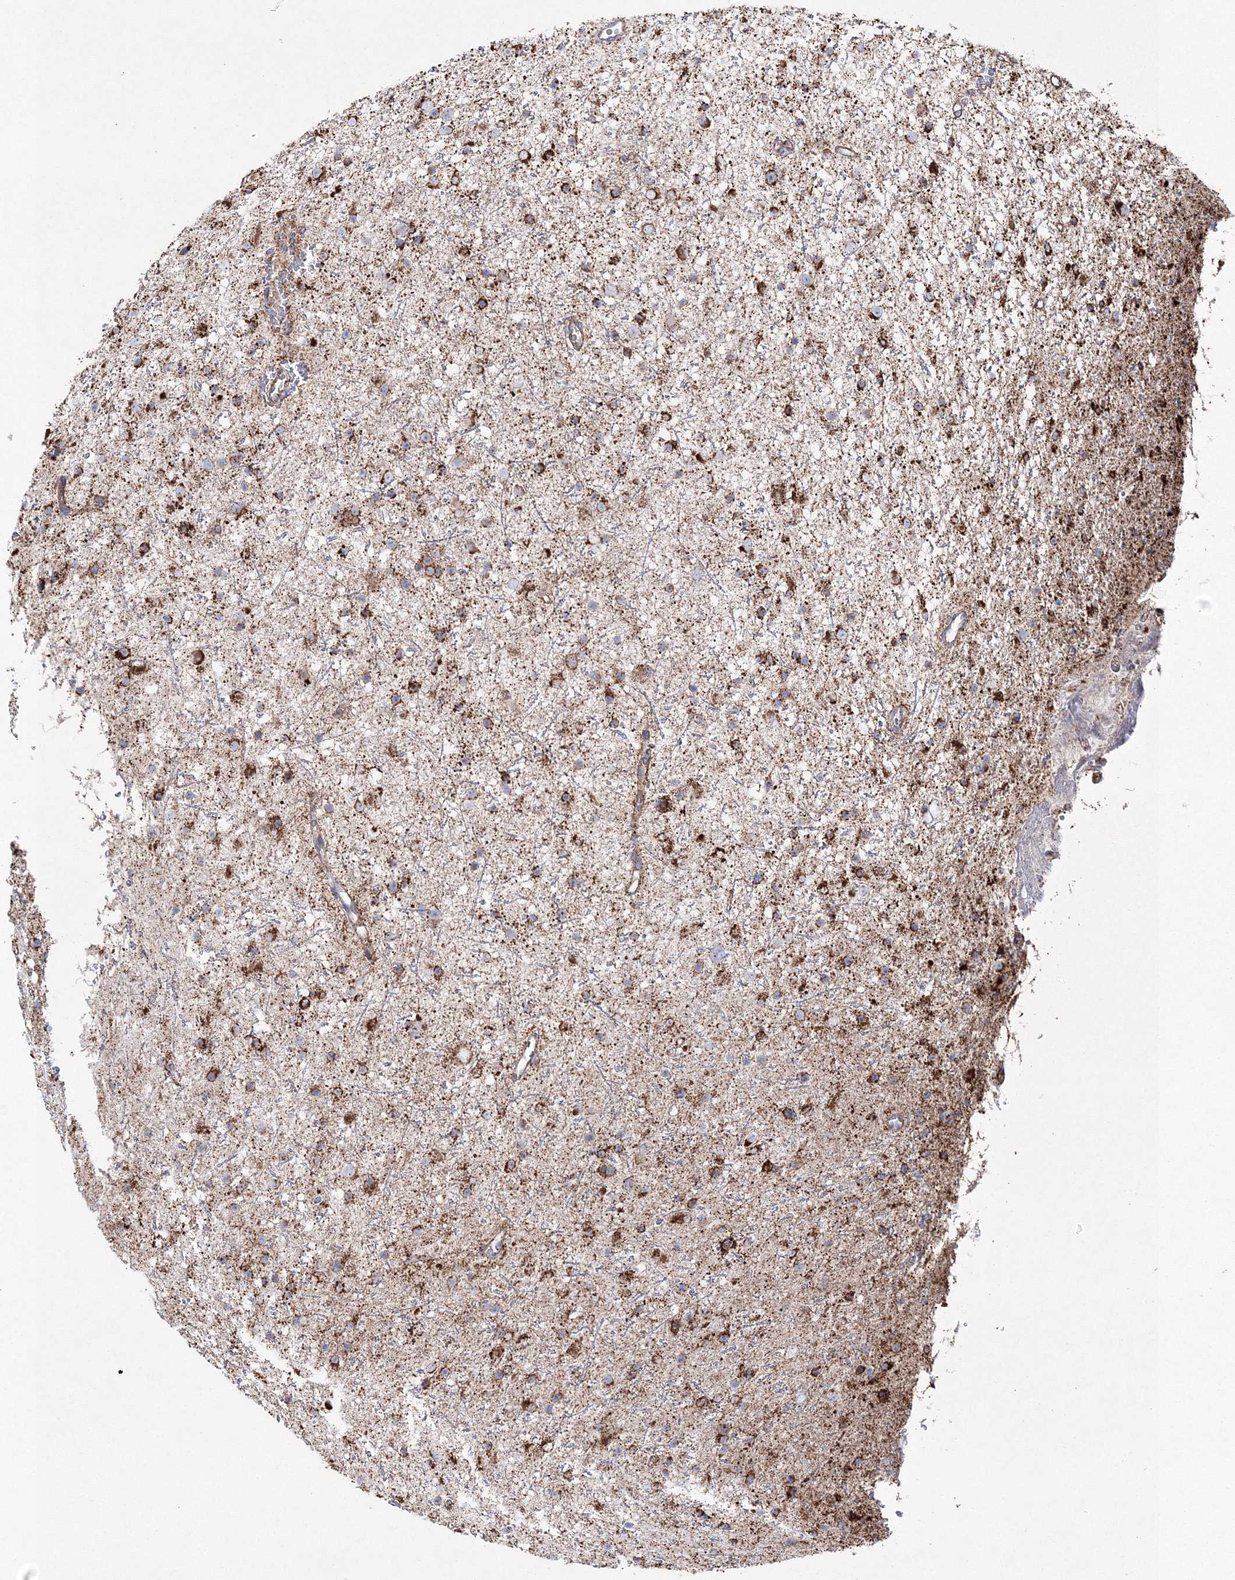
{"staining": {"intensity": "strong", "quantity": "25%-75%", "location": "cytoplasmic/membranous"}, "tissue": "glioma", "cell_type": "Tumor cells", "image_type": "cancer", "snomed": [{"axis": "morphology", "description": "Glioma, malignant, Low grade"}, {"axis": "topography", "description": "Cerebral cortex"}], "caption": "Strong cytoplasmic/membranous protein positivity is appreciated in approximately 25%-75% of tumor cells in malignant low-grade glioma.", "gene": "HIBCH", "patient": {"sex": "female", "age": 39}}